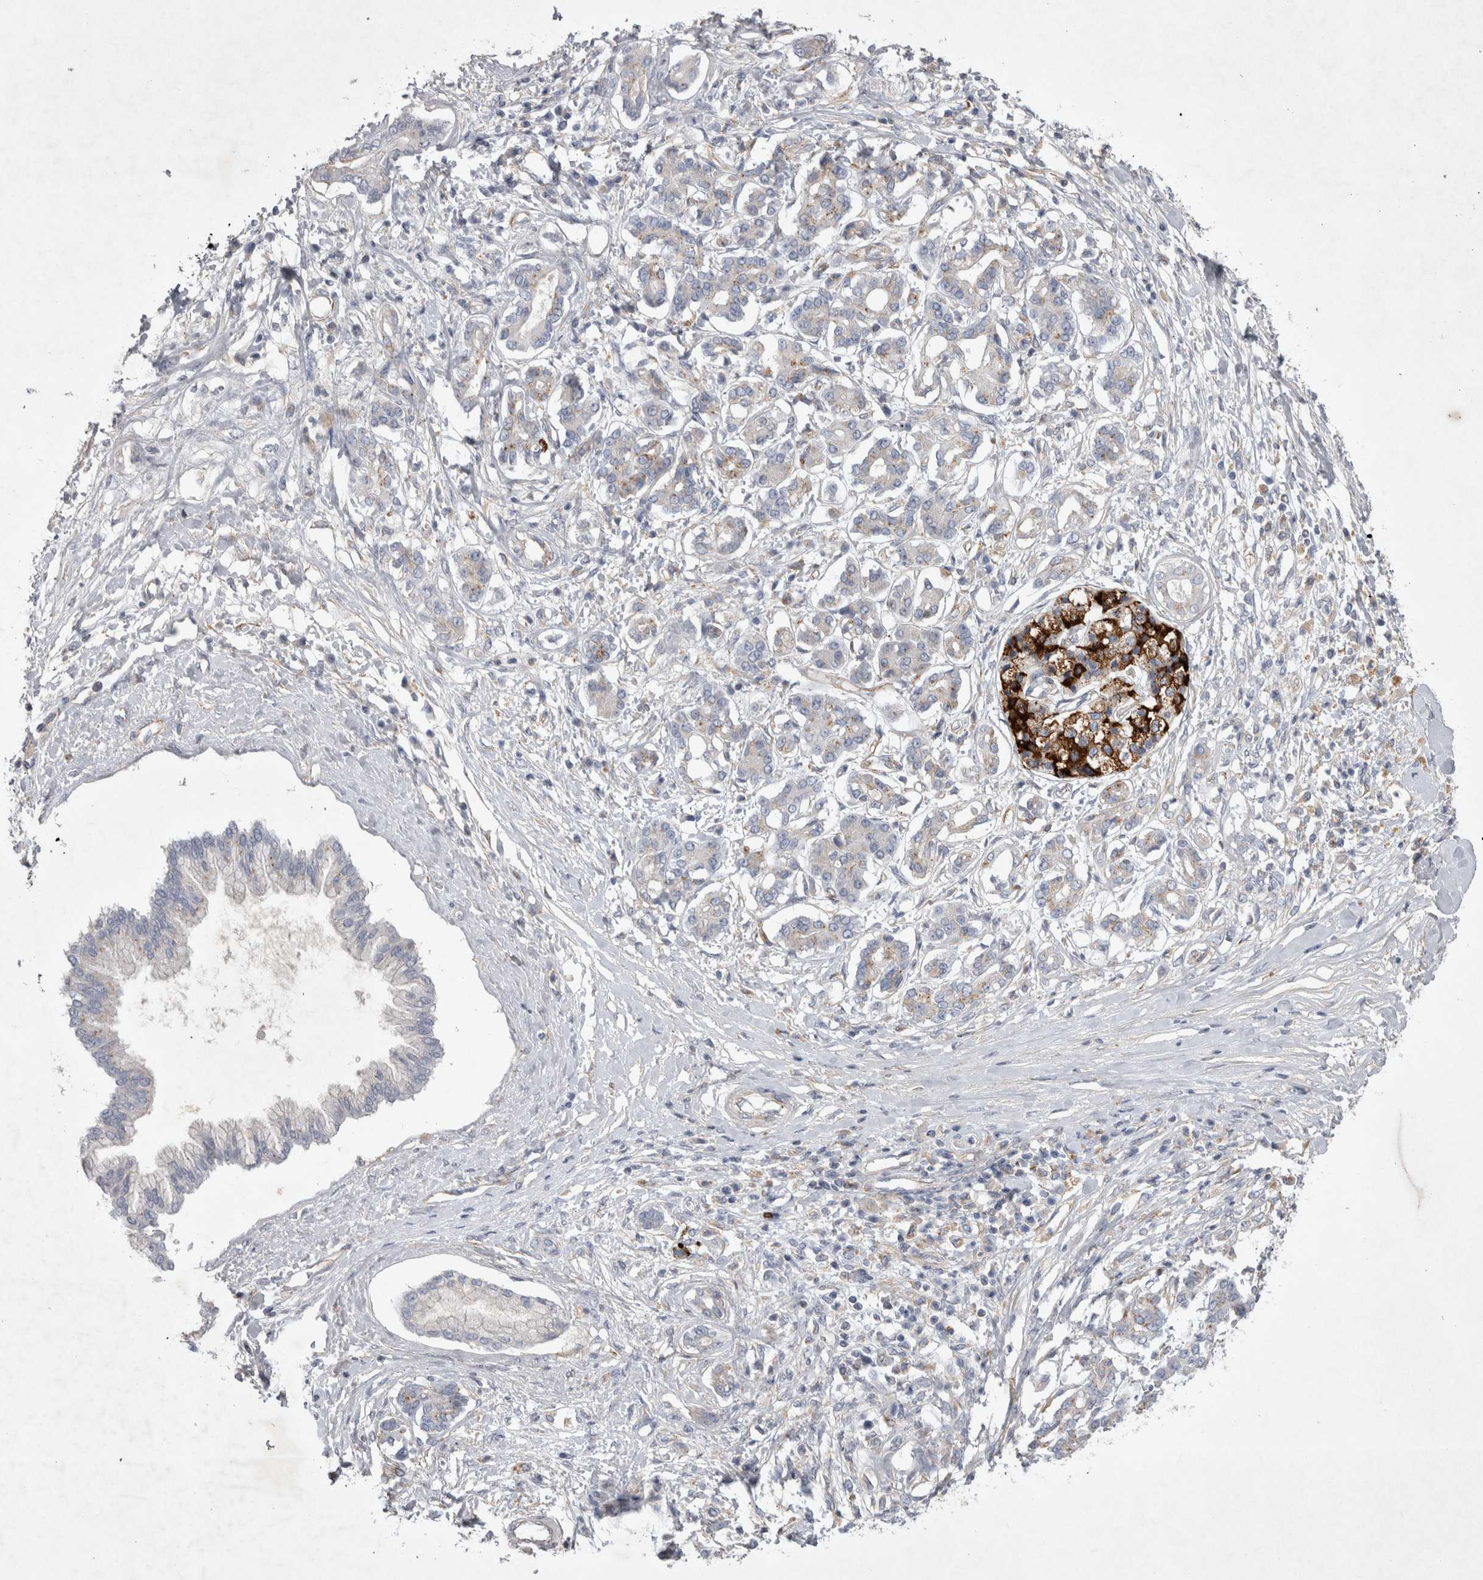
{"staining": {"intensity": "negative", "quantity": "none", "location": "none"}, "tissue": "pancreatic cancer", "cell_type": "Tumor cells", "image_type": "cancer", "snomed": [{"axis": "morphology", "description": "Adenocarcinoma, NOS"}, {"axis": "topography", "description": "Pancreas"}], "caption": "A histopathology image of human pancreatic cancer (adenocarcinoma) is negative for staining in tumor cells.", "gene": "STRADB", "patient": {"sex": "female", "age": 56}}